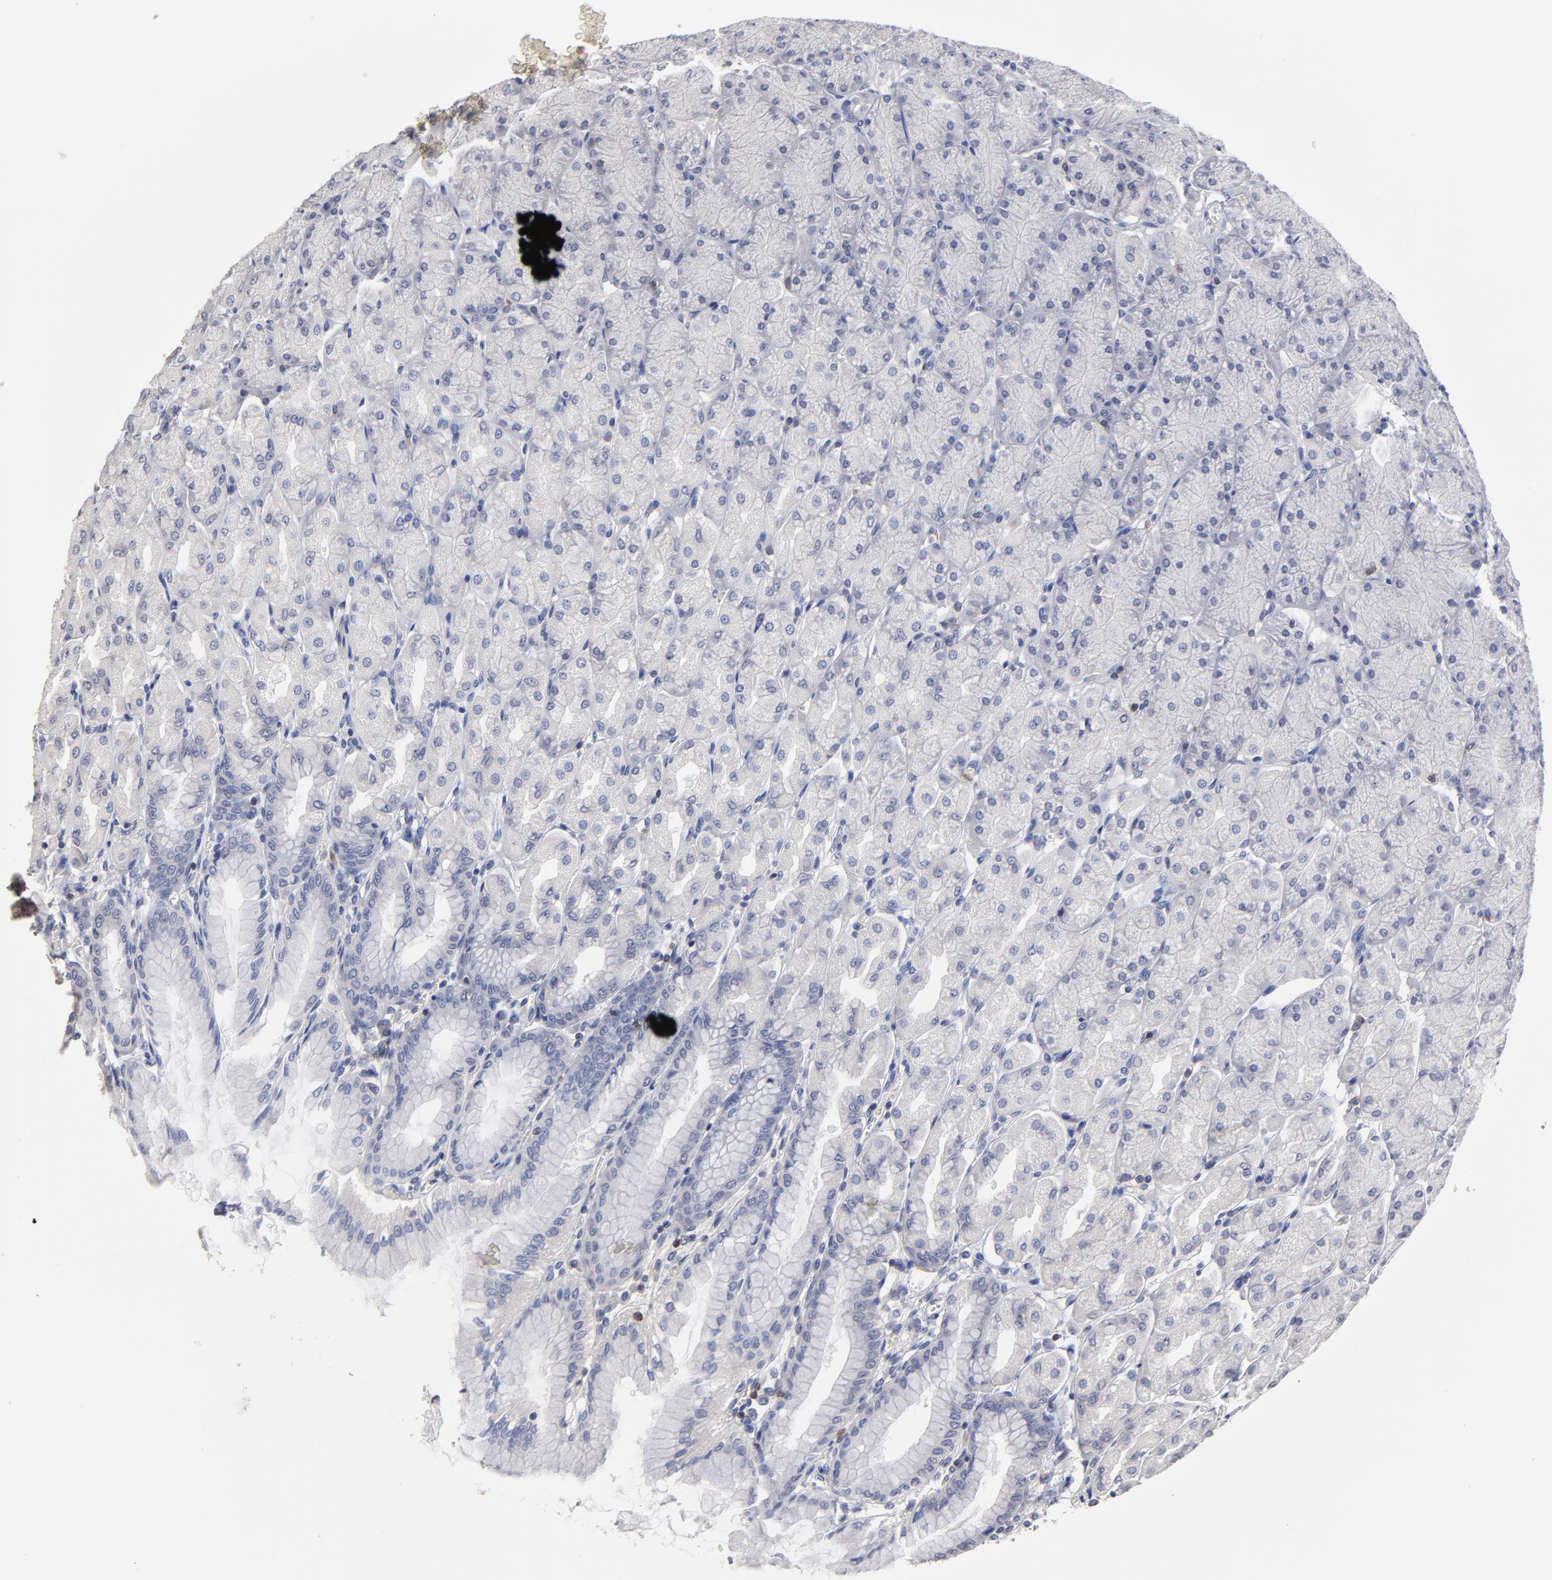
{"staining": {"intensity": "negative", "quantity": "none", "location": "none"}, "tissue": "stomach", "cell_type": "Glandular cells", "image_type": "normal", "snomed": [{"axis": "morphology", "description": "Normal tissue, NOS"}, {"axis": "topography", "description": "Stomach, upper"}], "caption": "Stomach stained for a protein using immunohistochemistry (IHC) demonstrates no staining glandular cells.", "gene": "TRAT1", "patient": {"sex": "female", "age": 56}}